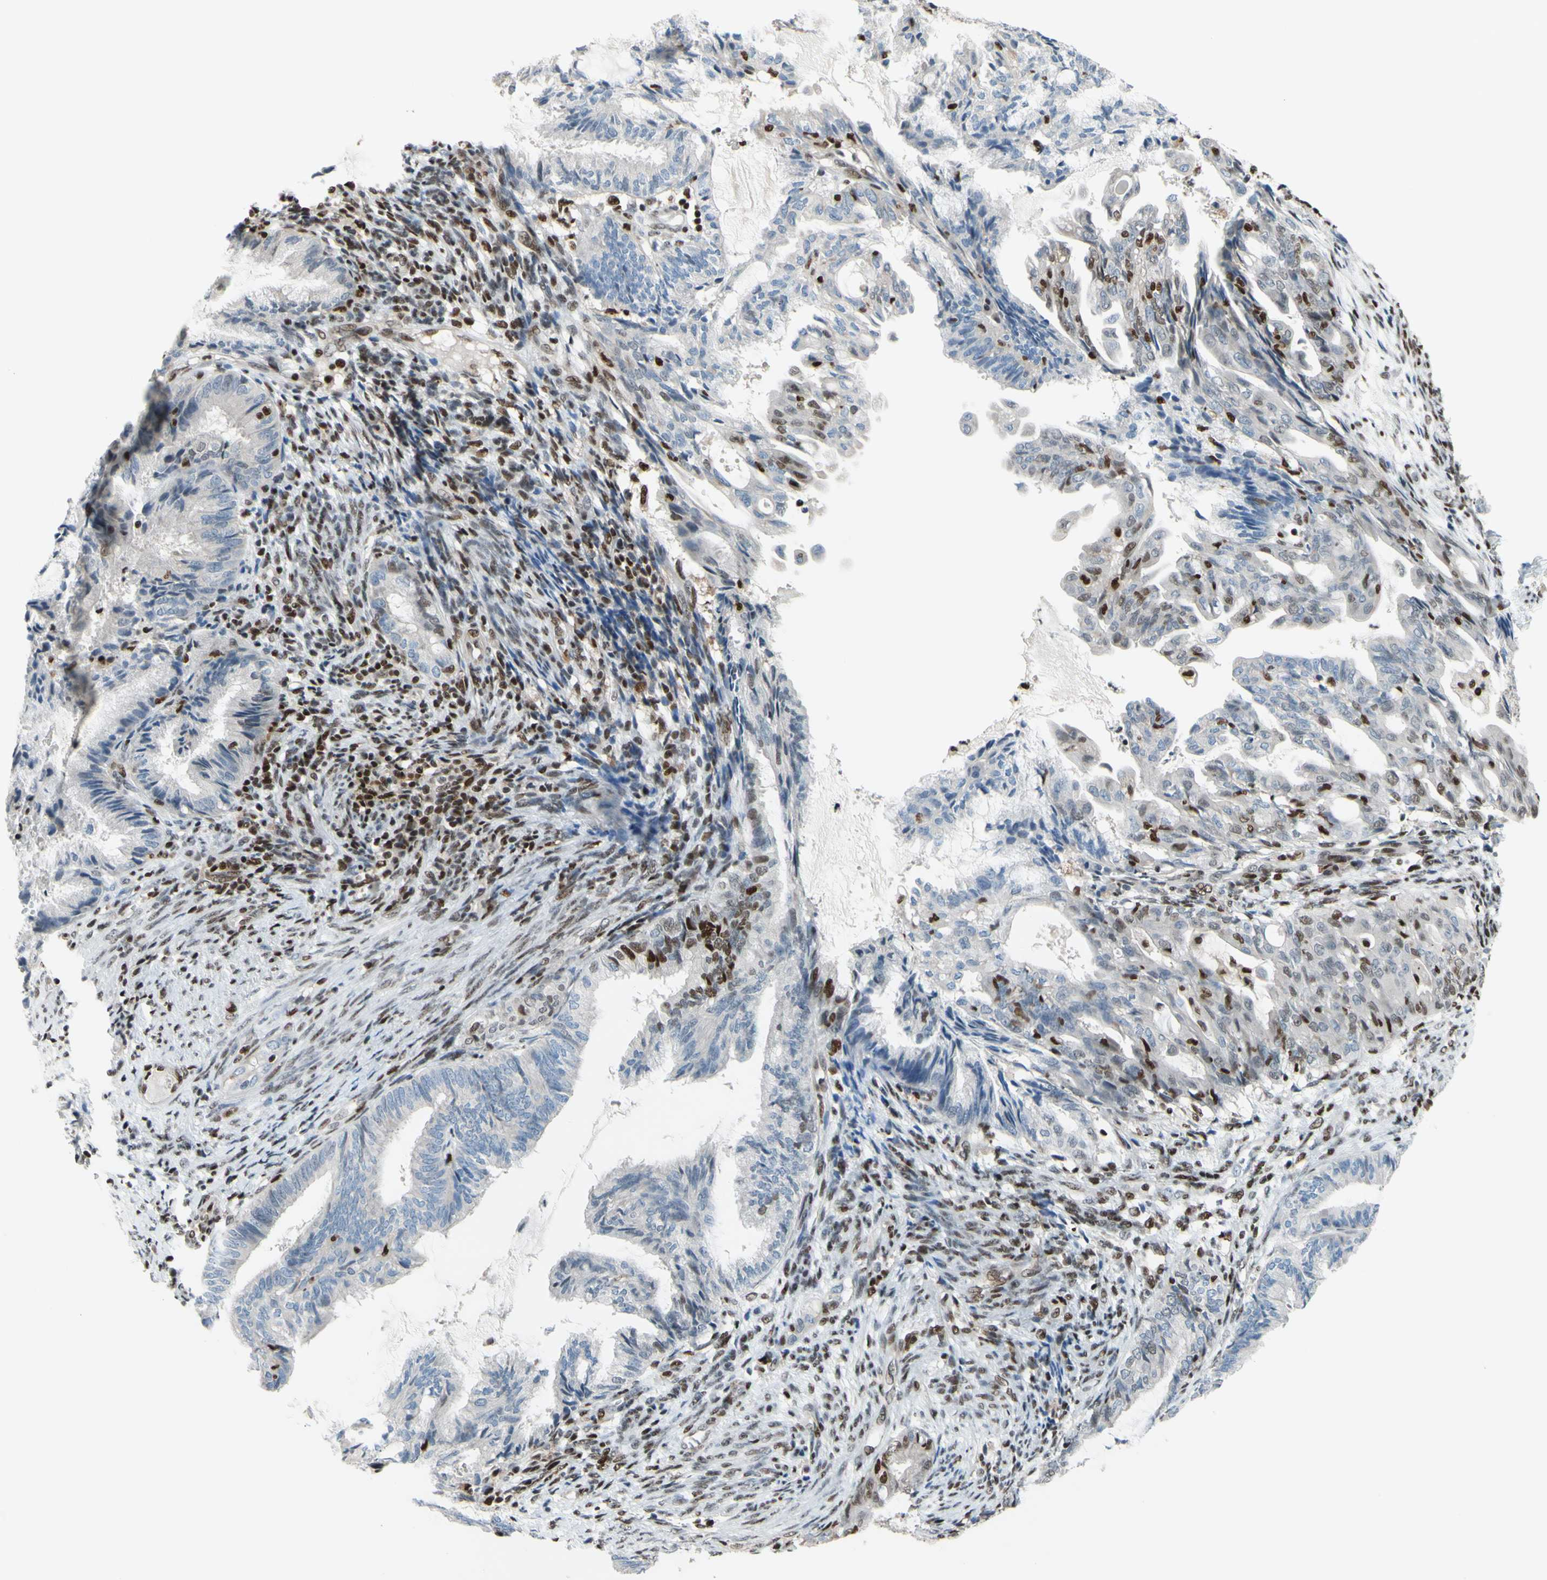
{"staining": {"intensity": "weak", "quantity": ">75%", "location": "cytoplasmic/membranous"}, "tissue": "endometrial cancer", "cell_type": "Tumor cells", "image_type": "cancer", "snomed": [{"axis": "morphology", "description": "Adenocarcinoma, NOS"}, {"axis": "topography", "description": "Endometrium"}], "caption": "This micrograph reveals endometrial adenocarcinoma stained with immunohistochemistry (IHC) to label a protein in brown. The cytoplasmic/membranous of tumor cells show weak positivity for the protein. Nuclei are counter-stained blue.", "gene": "FKBP5", "patient": {"sex": "female", "age": 86}}